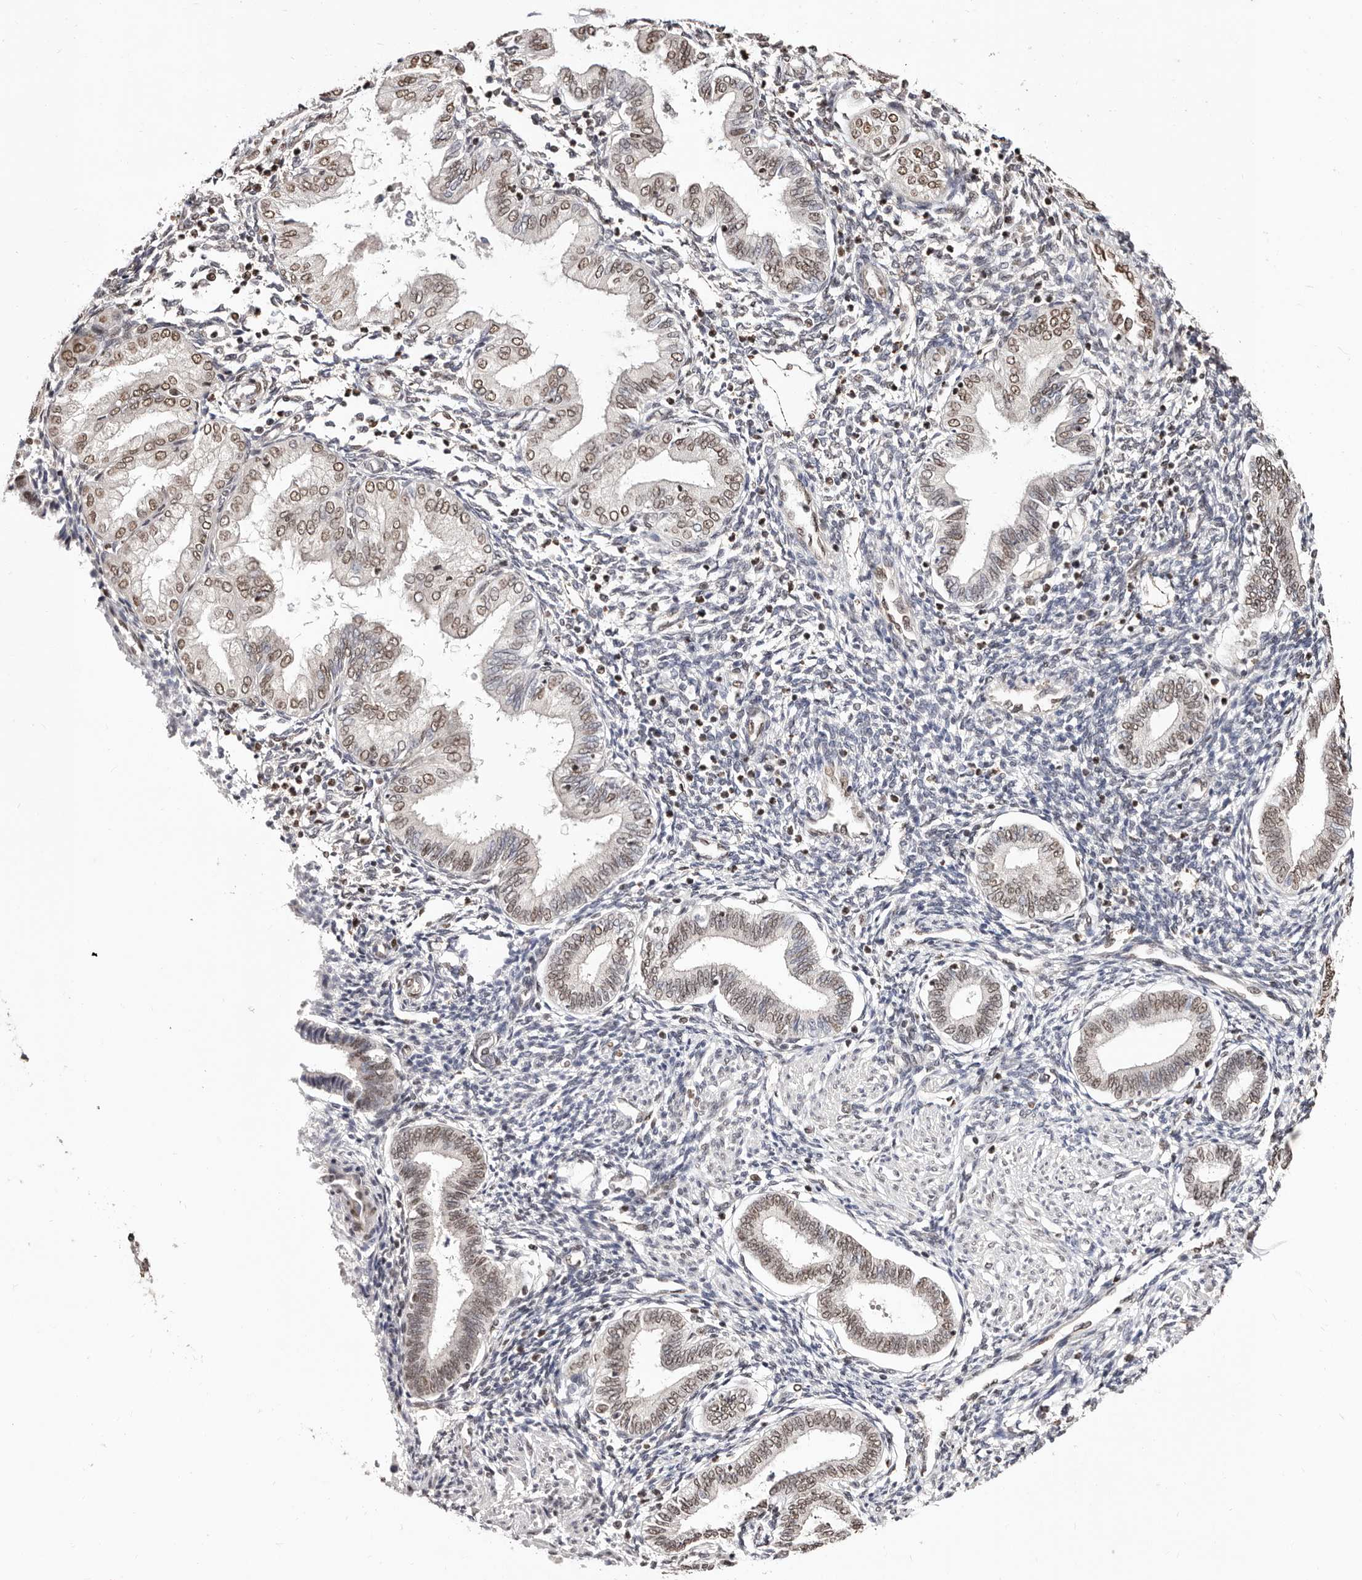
{"staining": {"intensity": "moderate", "quantity": "<25%", "location": "nuclear"}, "tissue": "endometrium", "cell_type": "Cells in endometrial stroma", "image_type": "normal", "snomed": [{"axis": "morphology", "description": "Normal tissue, NOS"}, {"axis": "topography", "description": "Endometrium"}], "caption": "Moderate nuclear staining for a protein is appreciated in approximately <25% of cells in endometrial stroma of benign endometrium using immunohistochemistry.", "gene": "BICRAL", "patient": {"sex": "female", "age": 53}}